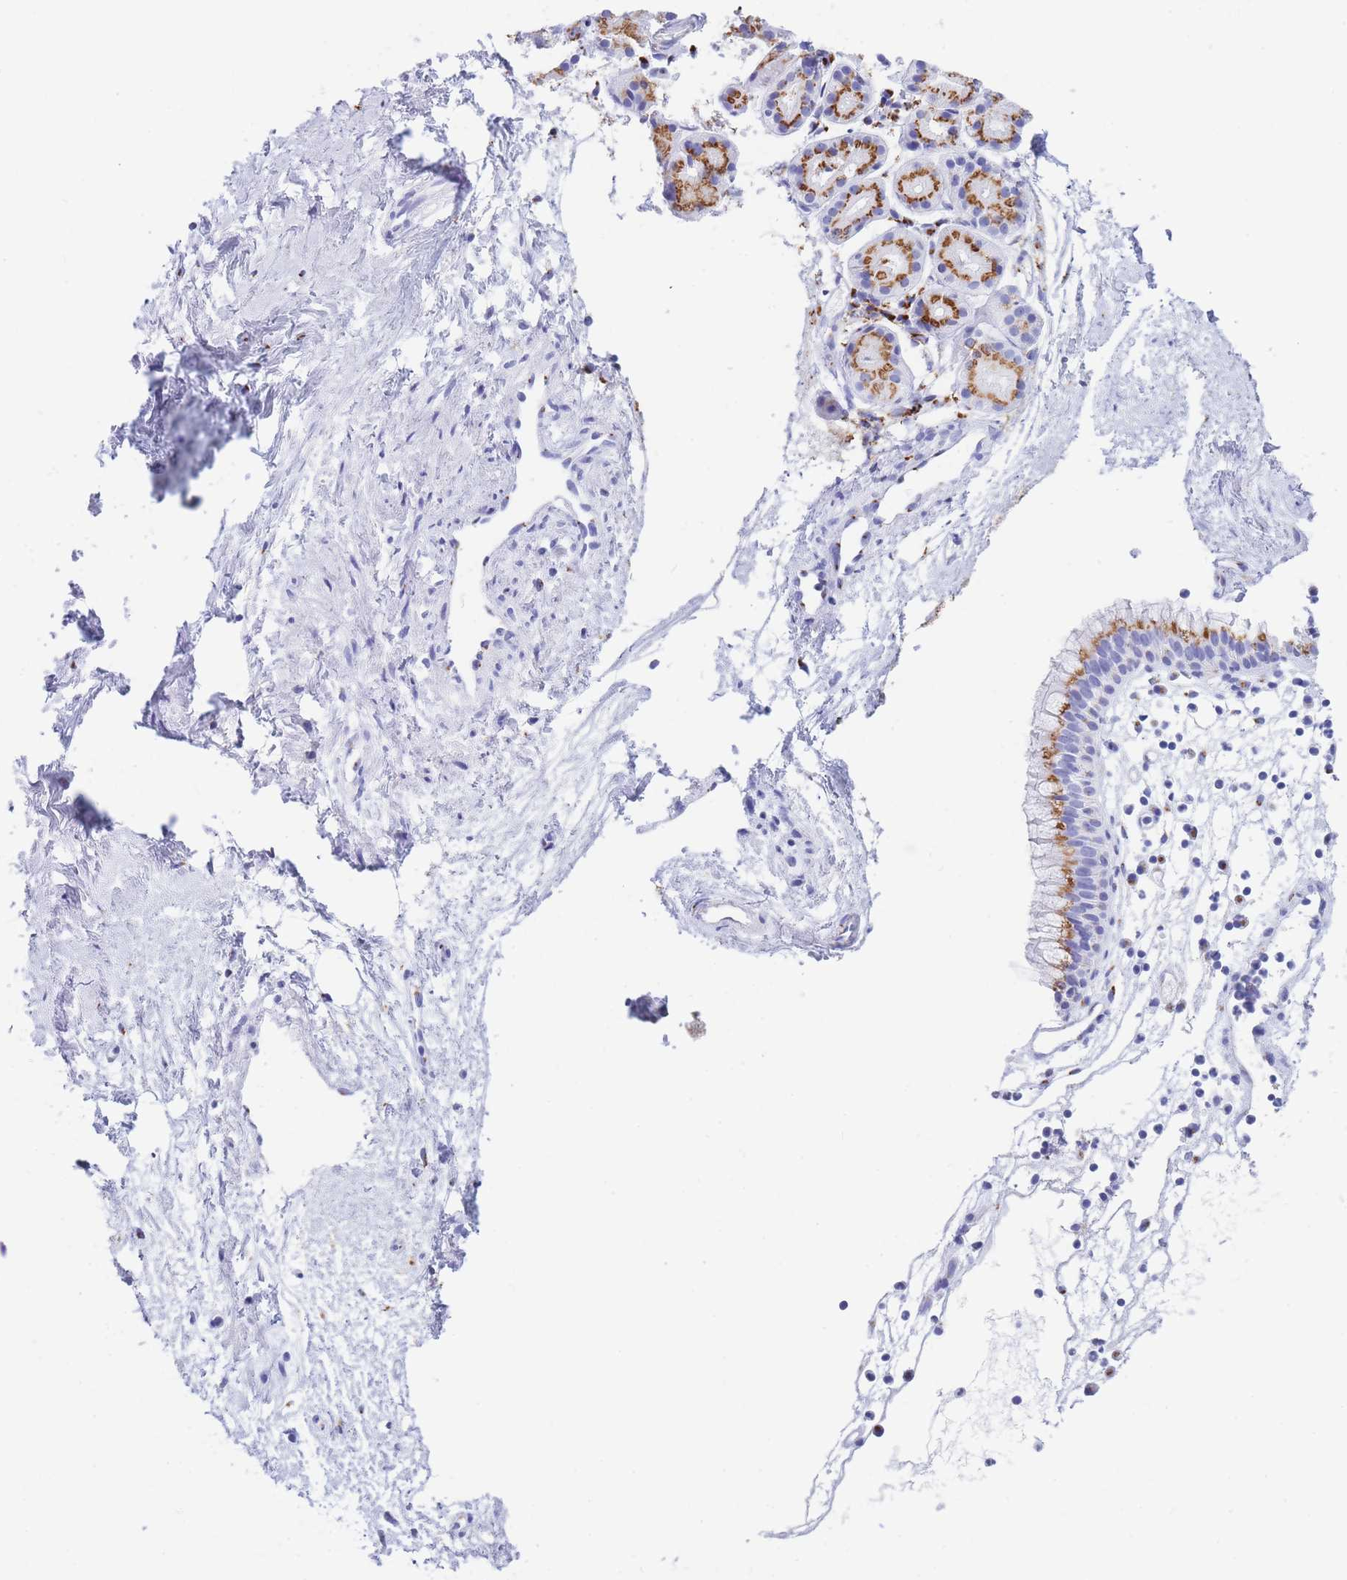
{"staining": {"intensity": "moderate", "quantity": ">75%", "location": "cytoplasmic/membranous"}, "tissue": "nasopharynx", "cell_type": "Respiratory epithelial cells", "image_type": "normal", "snomed": [{"axis": "morphology", "description": "Normal tissue, NOS"}, {"axis": "topography", "description": "Nasopharynx"}], "caption": "Moderate cytoplasmic/membranous staining for a protein is identified in about >75% of respiratory epithelial cells of benign nasopharynx using immunohistochemistry (IHC).", "gene": "FAM3C", "patient": {"sex": "male", "age": 82}}